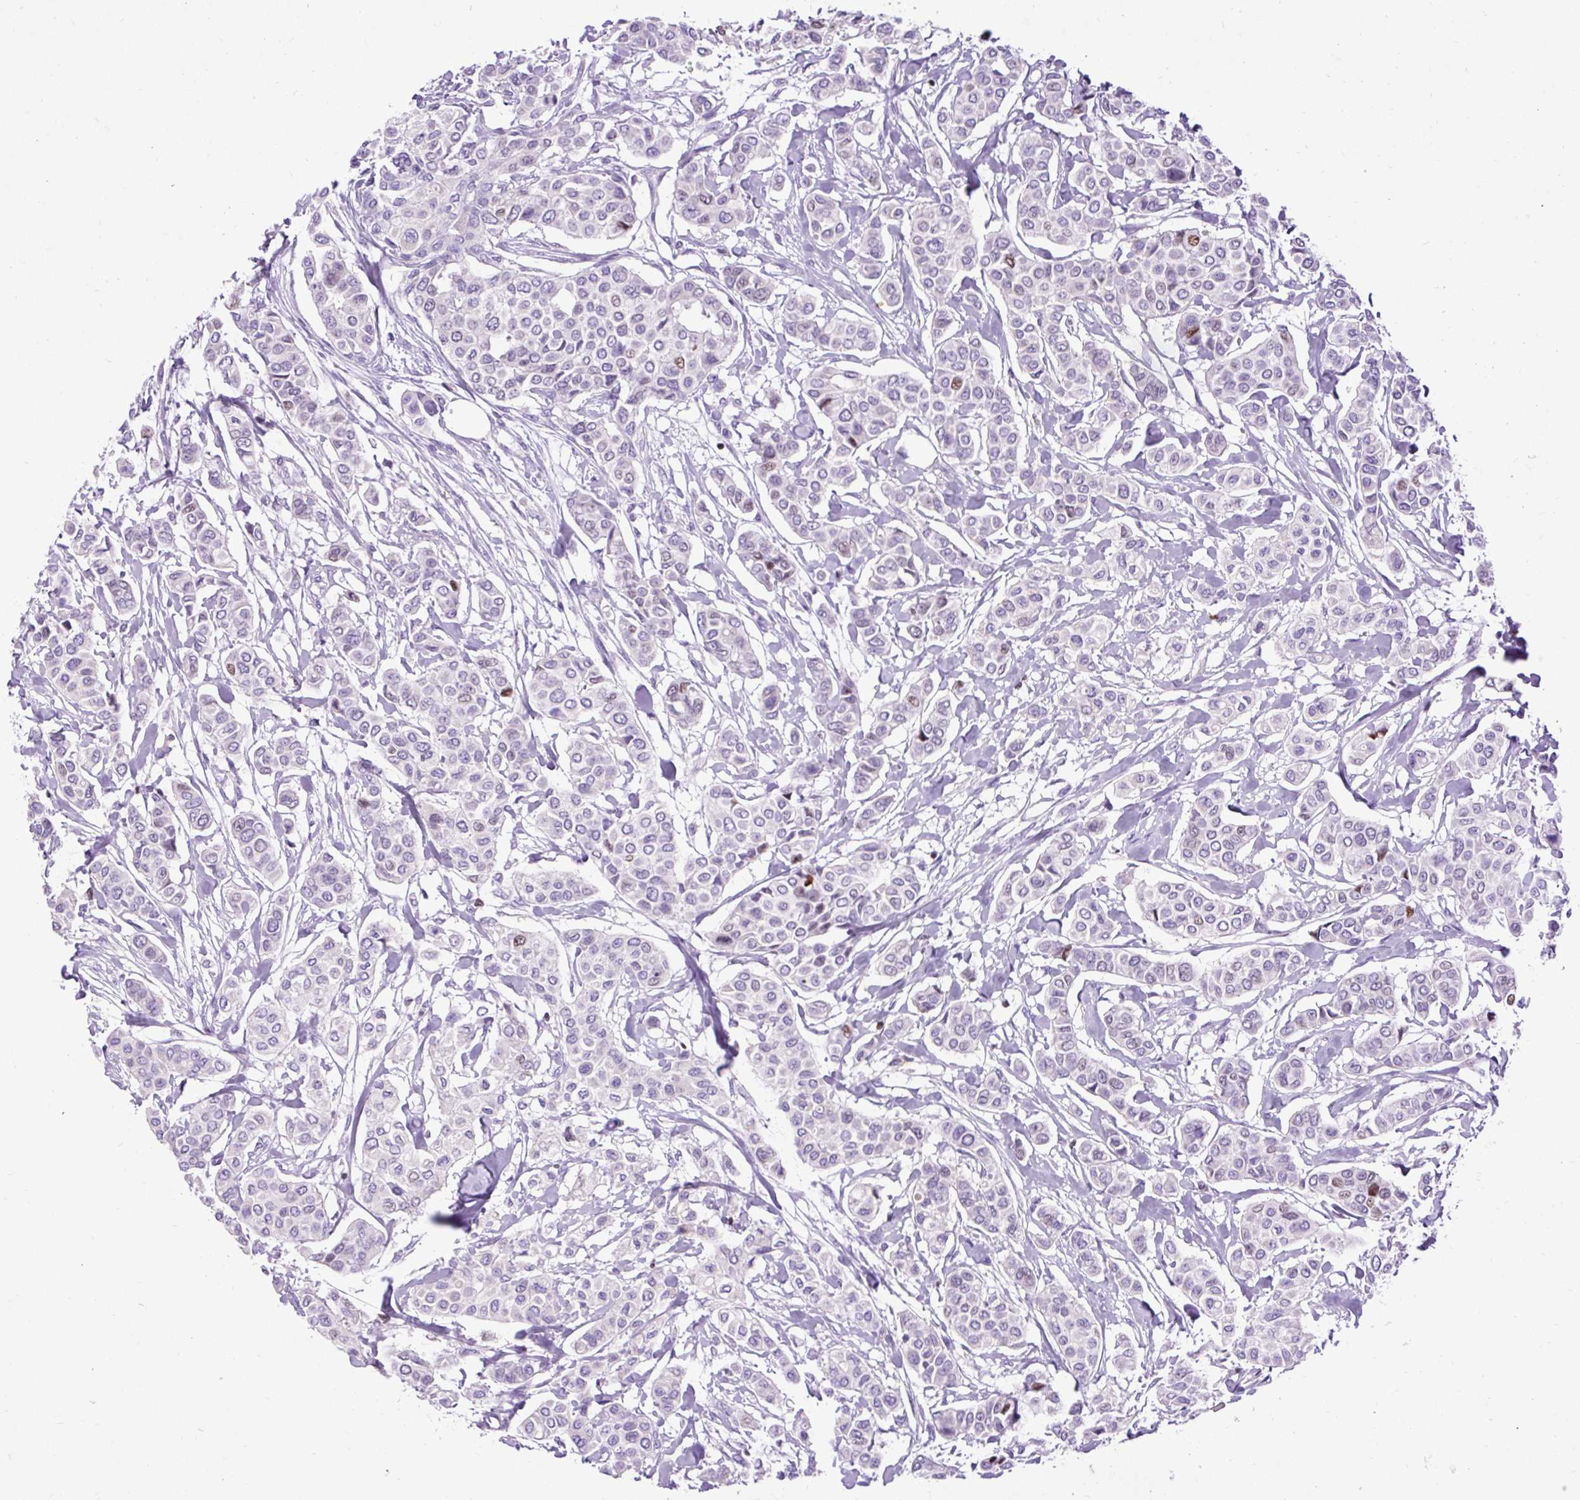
{"staining": {"intensity": "weak", "quantity": "<25%", "location": "nuclear"}, "tissue": "breast cancer", "cell_type": "Tumor cells", "image_type": "cancer", "snomed": [{"axis": "morphology", "description": "Lobular carcinoma"}, {"axis": "topography", "description": "Breast"}], "caption": "Human breast cancer stained for a protein using immunohistochemistry (IHC) shows no positivity in tumor cells.", "gene": "SPC24", "patient": {"sex": "female", "age": 51}}